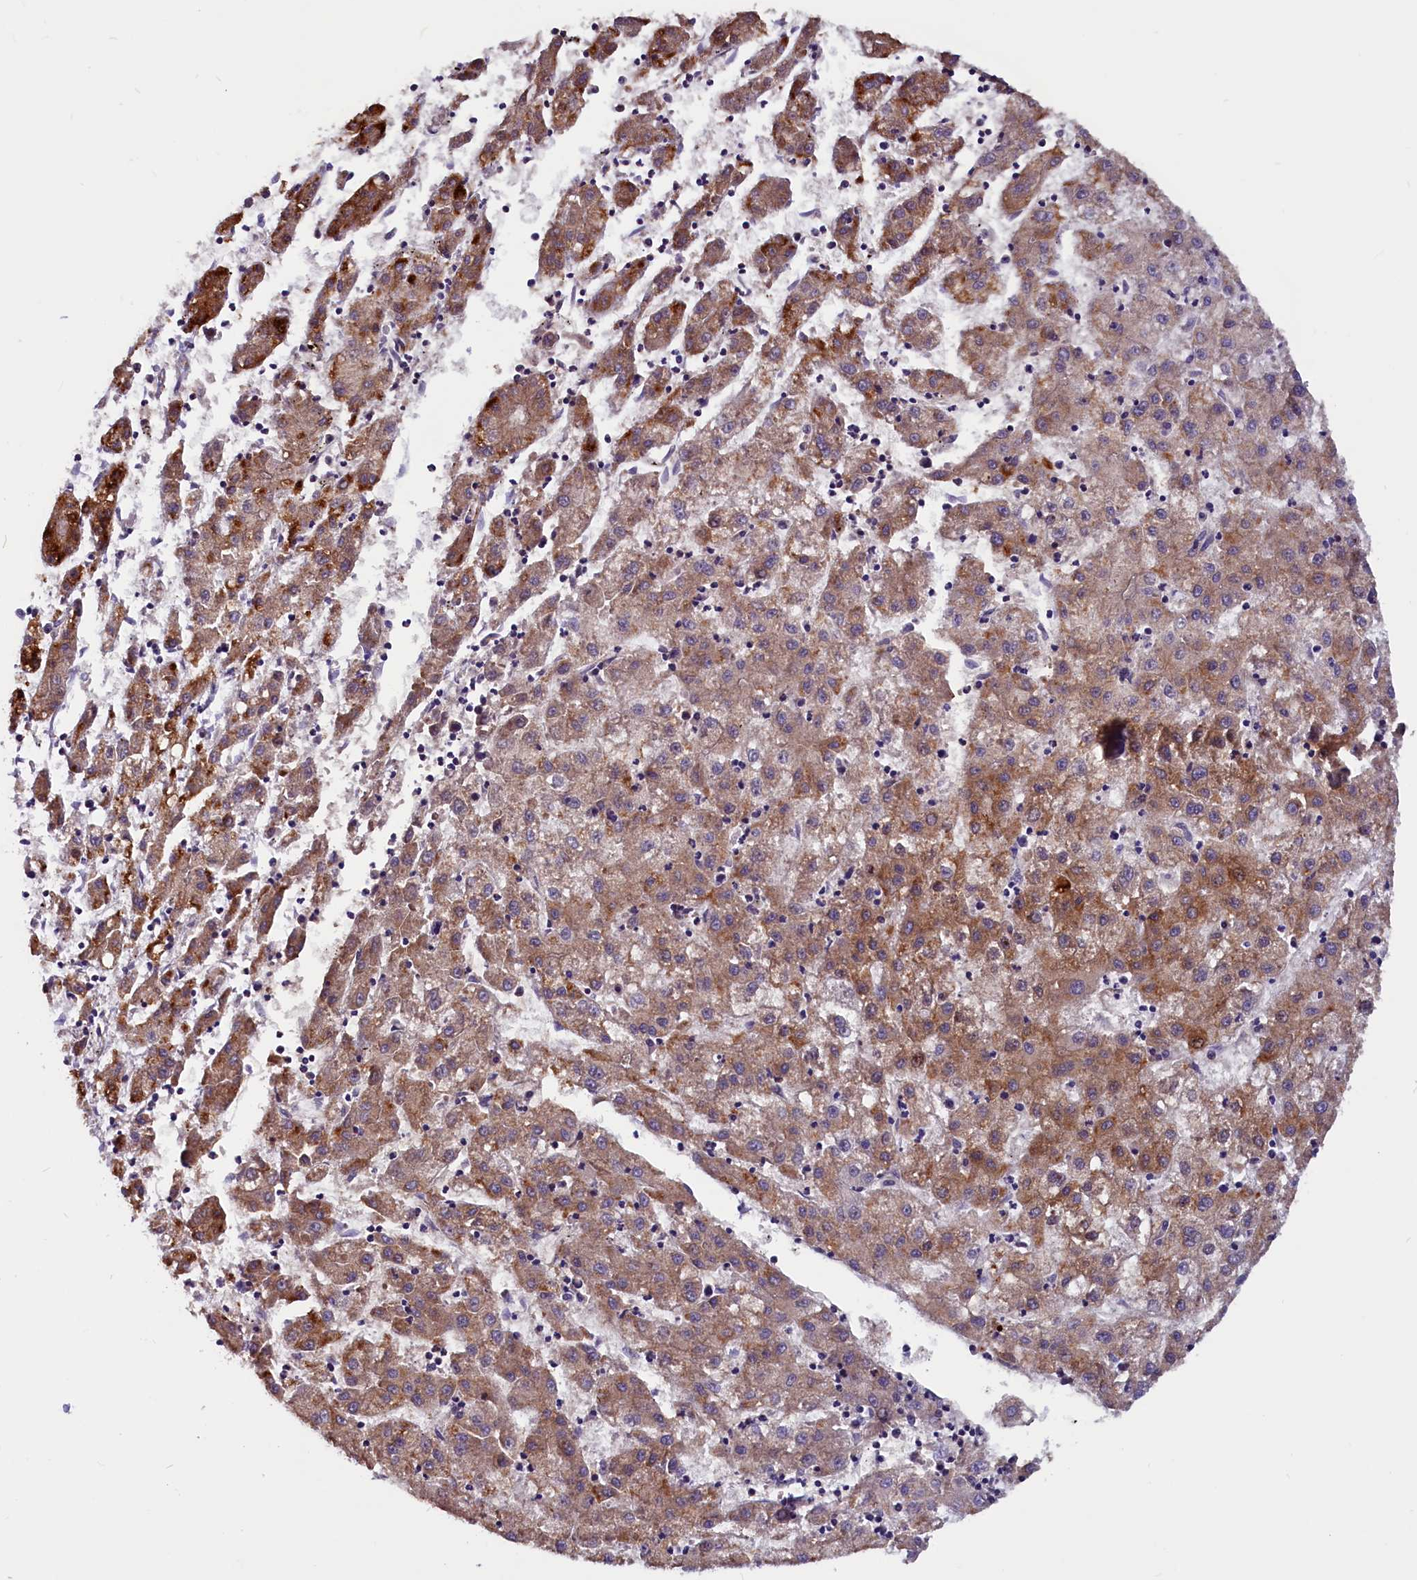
{"staining": {"intensity": "moderate", "quantity": ">75%", "location": "cytoplasmic/membranous"}, "tissue": "liver cancer", "cell_type": "Tumor cells", "image_type": "cancer", "snomed": [{"axis": "morphology", "description": "Carcinoma, Hepatocellular, NOS"}, {"axis": "topography", "description": "Liver"}], "caption": "Liver cancer (hepatocellular carcinoma) was stained to show a protein in brown. There is medium levels of moderate cytoplasmic/membranous staining in about >75% of tumor cells. (brown staining indicates protein expression, while blue staining denotes nuclei).", "gene": "ZNF749", "patient": {"sex": "male", "age": 72}}